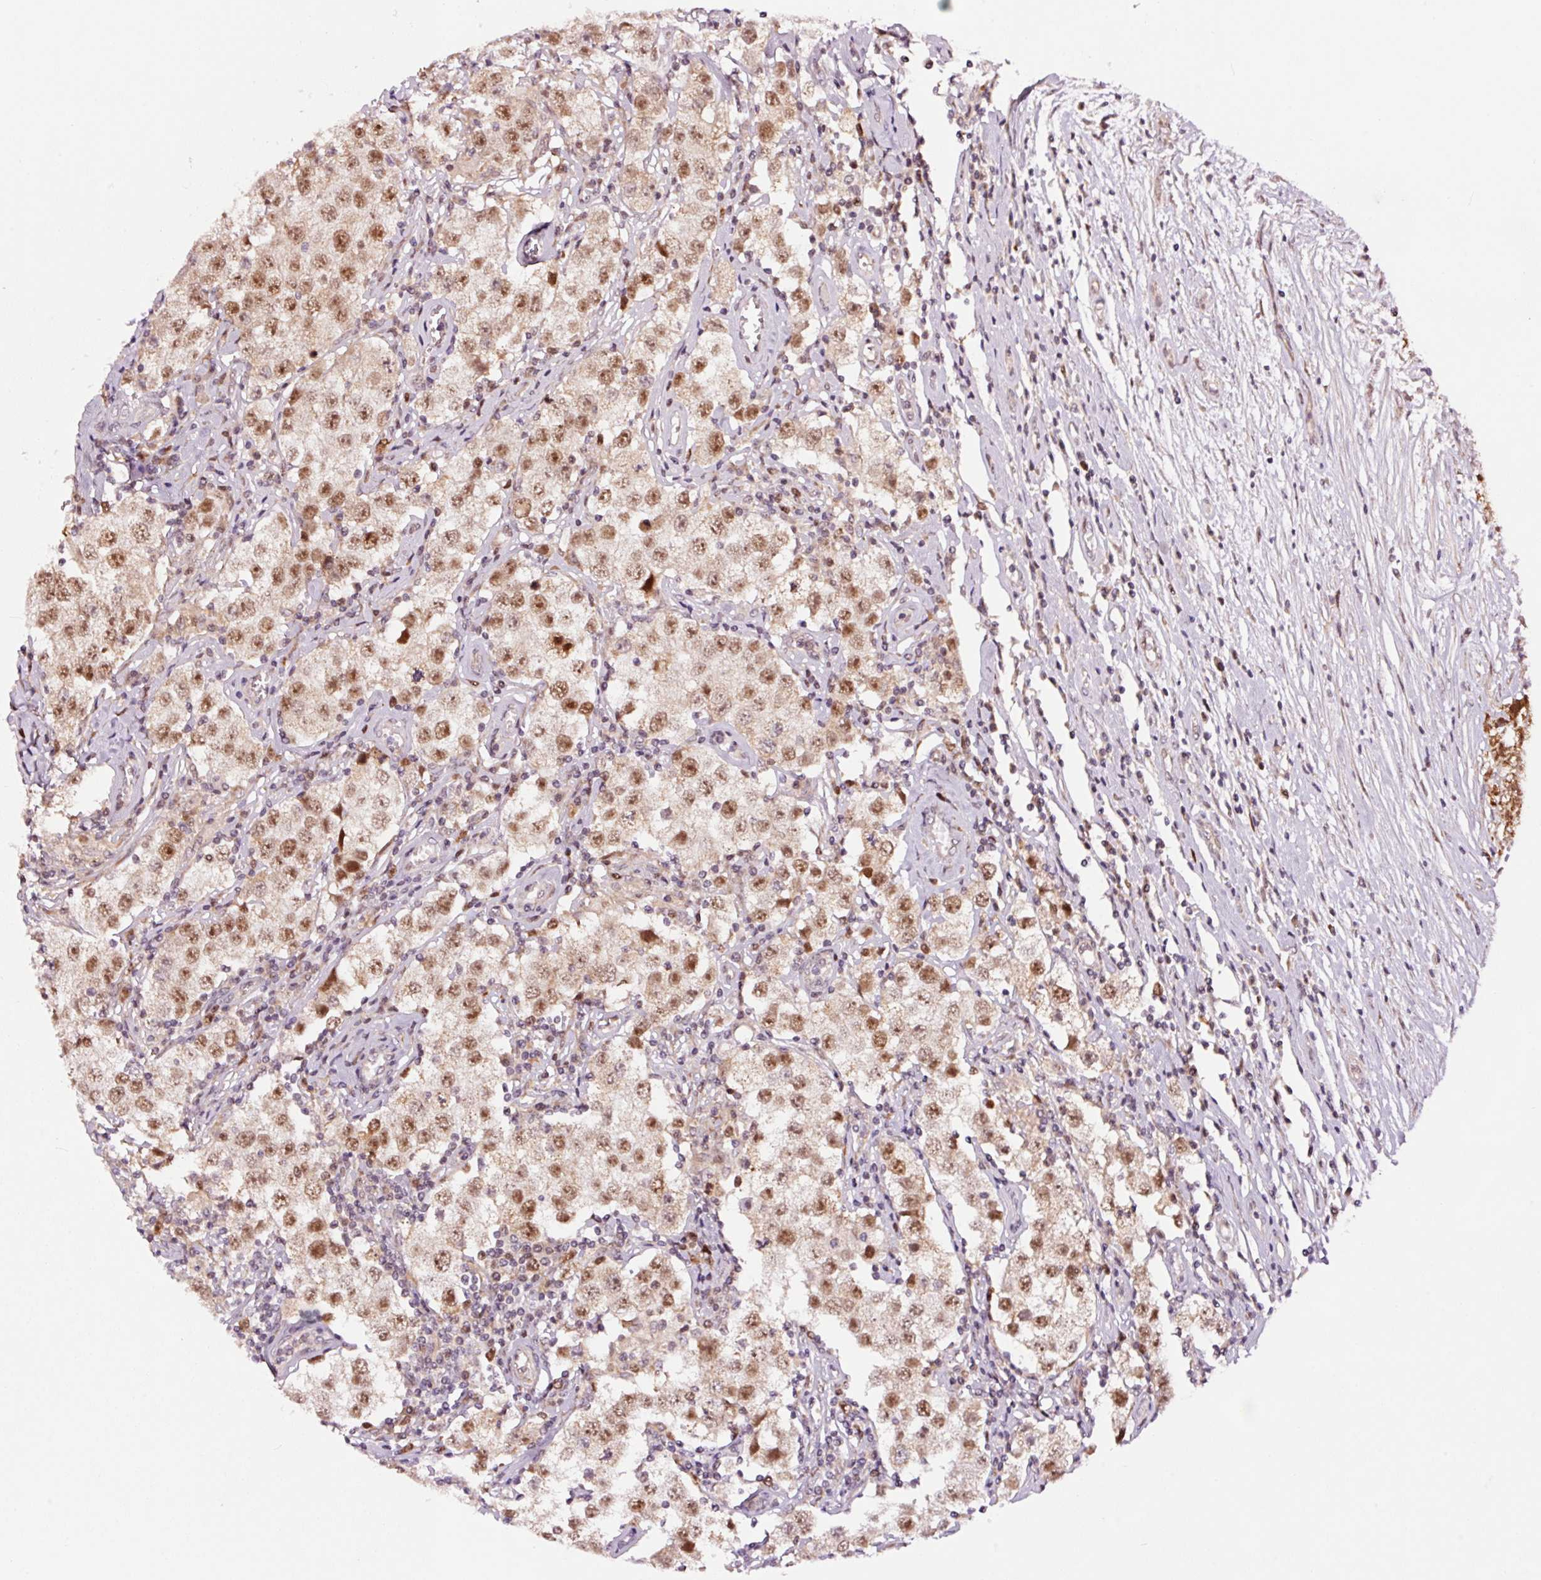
{"staining": {"intensity": "moderate", "quantity": ">75%", "location": "nuclear"}, "tissue": "testis cancer", "cell_type": "Tumor cells", "image_type": "cancer", "snomed": [{"axis": "morphology", "description": "Seminoma, NOS"}, {"axis": "morphology", "description": "Carcinoma, Embryonal, NOS"}, {"axis": "topography", "description": "Testis"}], "caption": "Moderate nuclear staining is present in about >75% of tumor cells in embryonal carcinoma (testis).", "gene": "RFC4", "patient": {"sex": "male", "age": 43}}